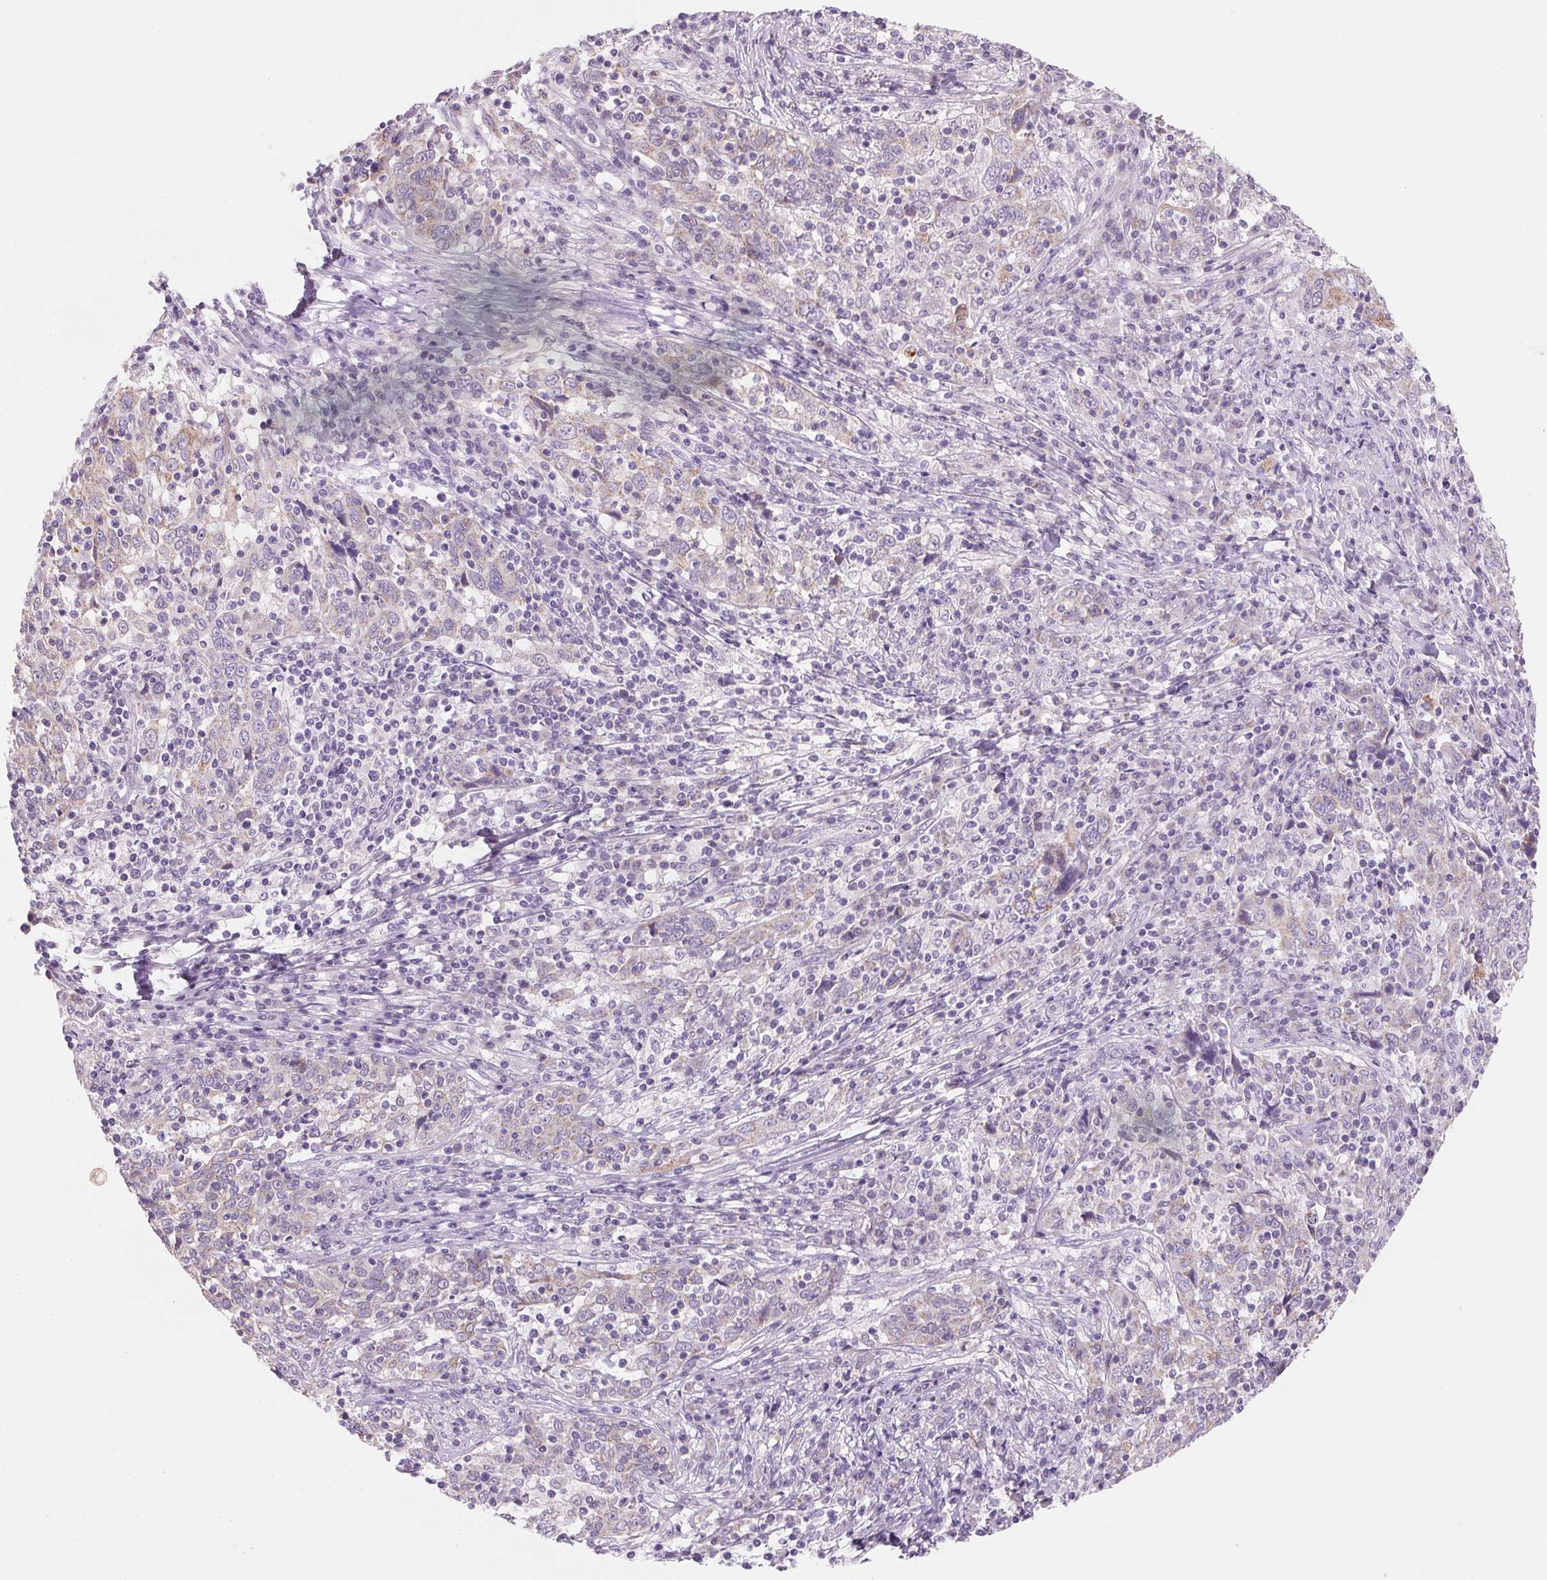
{"staining": {"intensity": "negative", "quantity": "none", "location": "none"}, "tissue": "cervical cancer", "cell_type": "Tumor cells", "image_type": "cancer", "snomed": [{"axis": "morphology", "description": "Squamous cell carcinoma, NOS"}, {"axis": "topography", "description": "Cervix"}], "caption": "IHC micrograph of cervical cancer (squamous cell carcinoma) stained for a protein (brown), which demonstrates no positivity in tumor cells. (DAB (3,3'-diaminobenzidine) immunohistochemistry (IHC) with hematoxylin counter stain).", "gene": "DPPA5", "patient": {"sex": "female", "age": 46}}